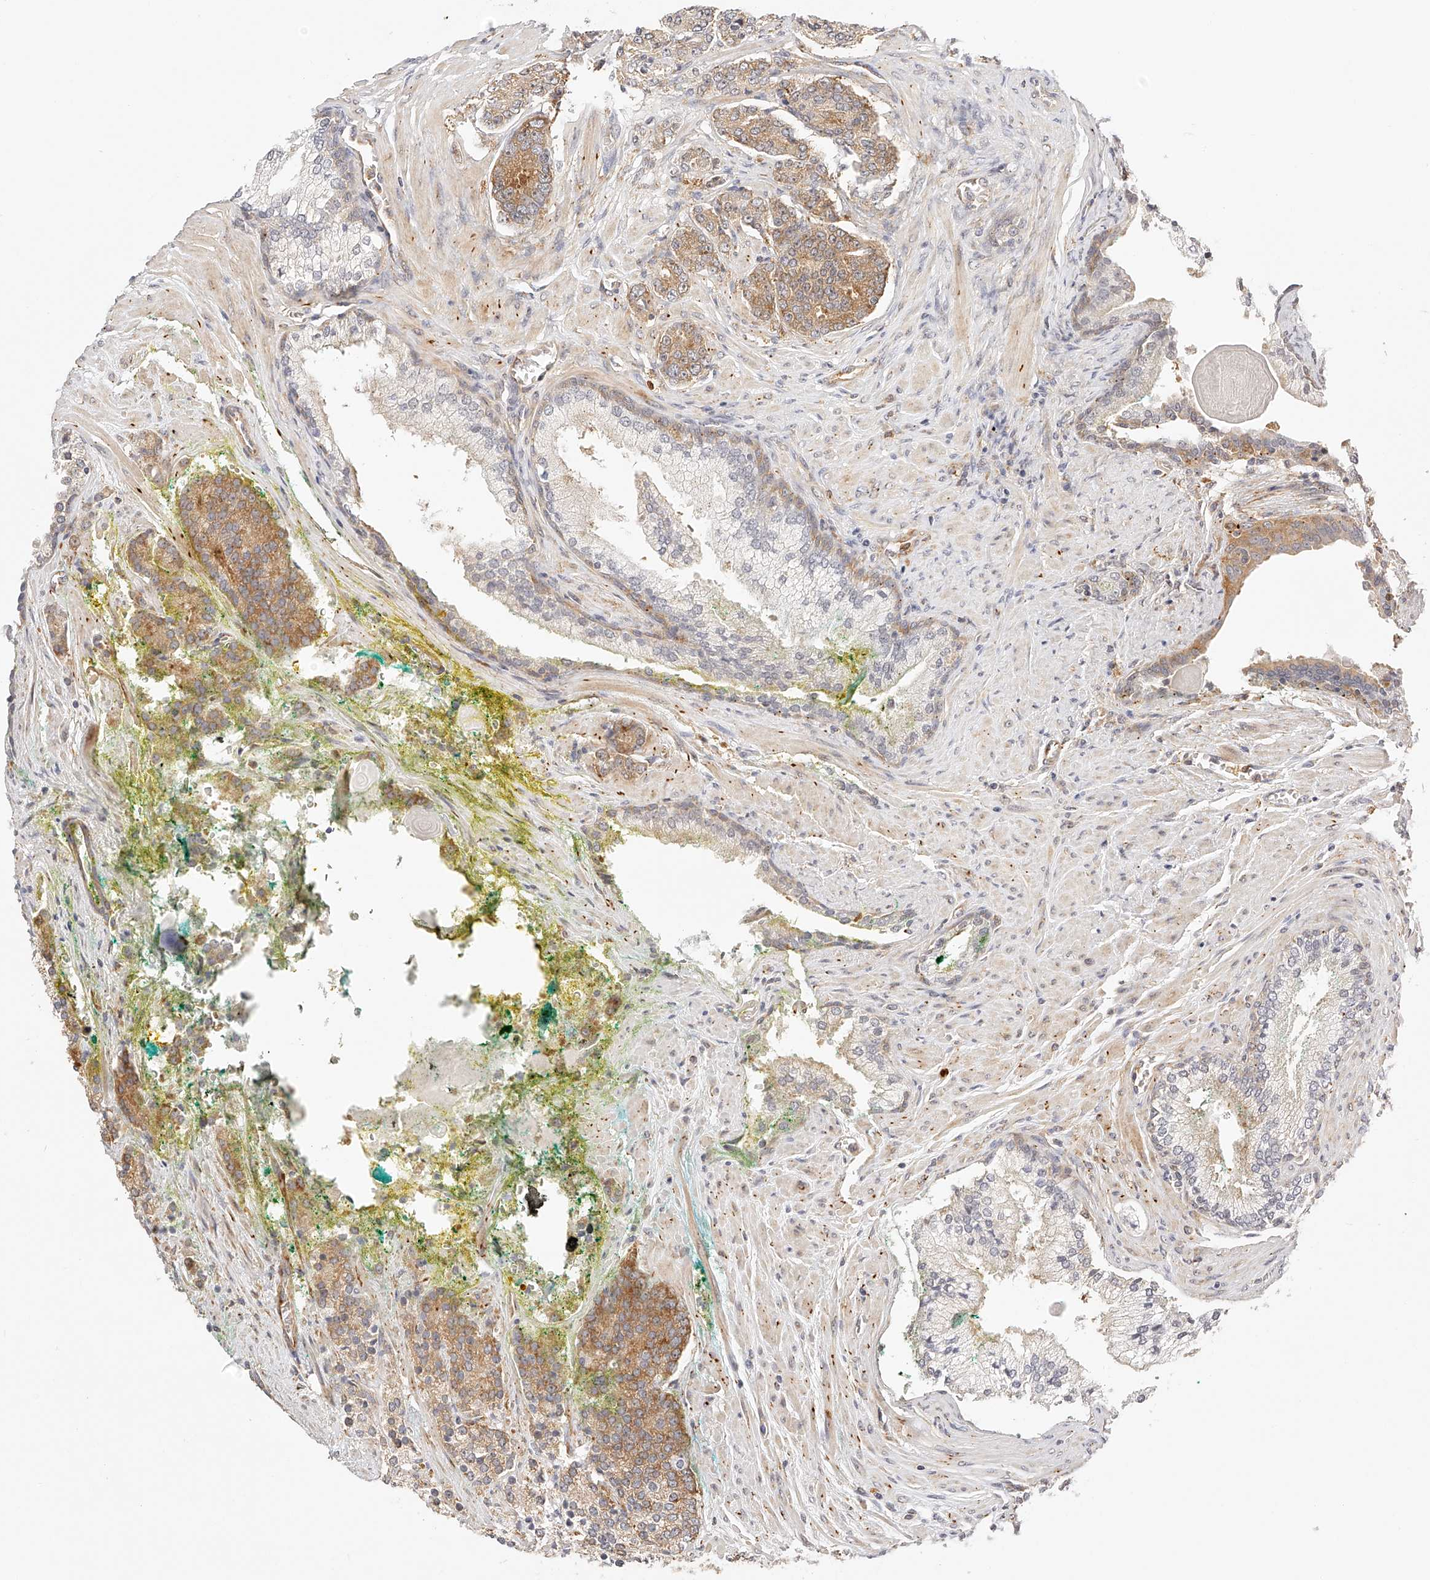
{"staining": {"intensity": "moderate", "quantity": ">75%", "location": "cytoplasmic/membranous"}, "tissue": "prostate cancer", "cell_type": "Tumor cells", "image_type": "cancer", "snomed": [{"axis": "morphology", "description": "Adenocarcinoma, High grade"}, {"axis": "topography", "description": "Prostate"}], "caption": "IHC (DAB (3,3'-diaminobenzidine)) staining of prostate cancer (high-grade adenocarcinoma) exhibits moderate cytoplasmic/membranous protein positivity in about >75% of tumor cells.", "gene": "SYNC", "patient": {"sex": "male", "age": 71}}